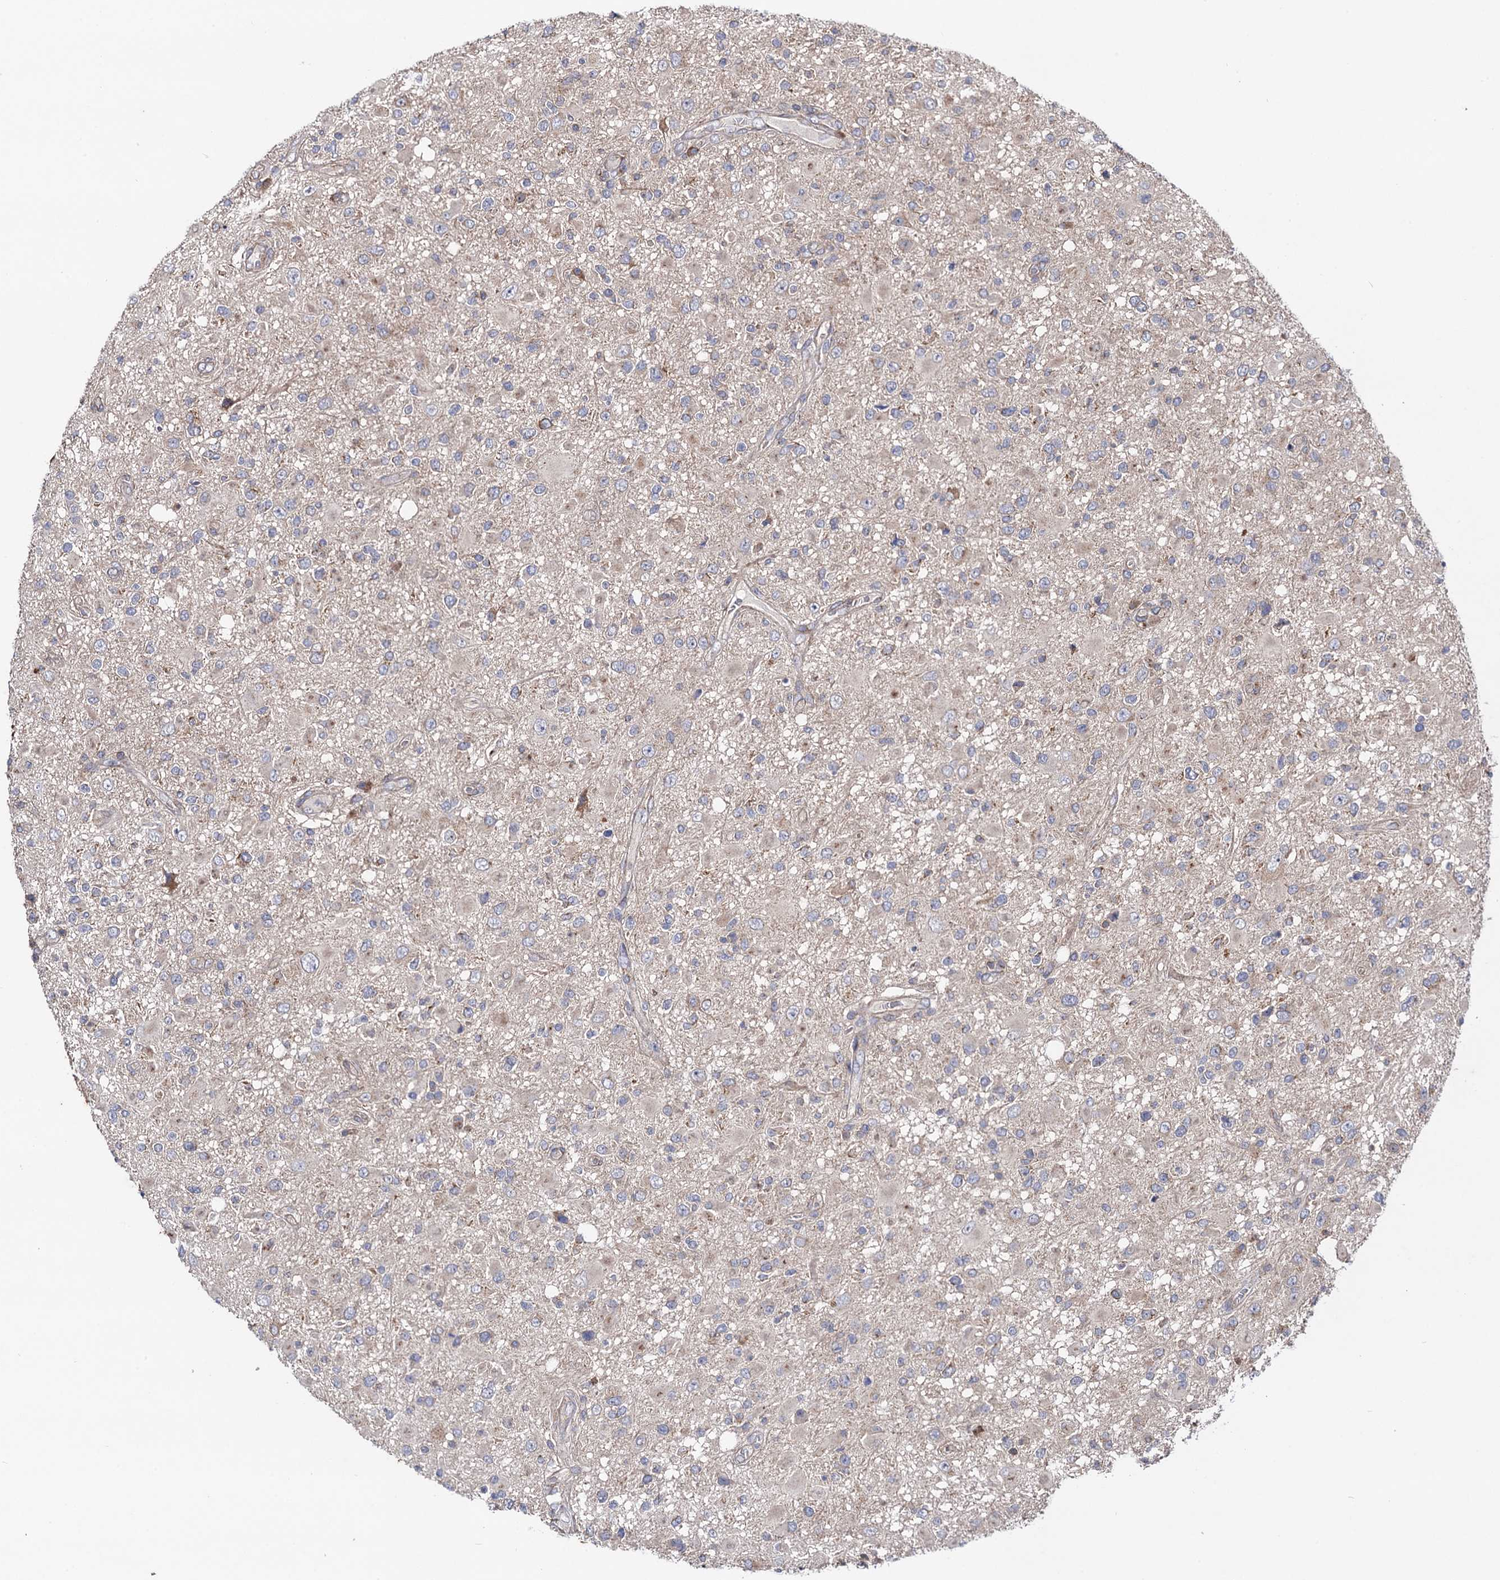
{"staining": {"intensity": "negative", "quantity": "none", "location": "none"}, "tissue": "glioma", "cell_type": "Tumor cells", "image_type": "cancer", "snomed": [{"axis": "morphology", "description": "Glioma, malignant, High grade"}, {"axis": "topography", "description": "Brain"}], "caption": "A histopathology image of glioma stained for a protein shows no brown staining in tumor cells.", "gene": "DYDC1", "patient": {"sex": "male", "age": 53}}